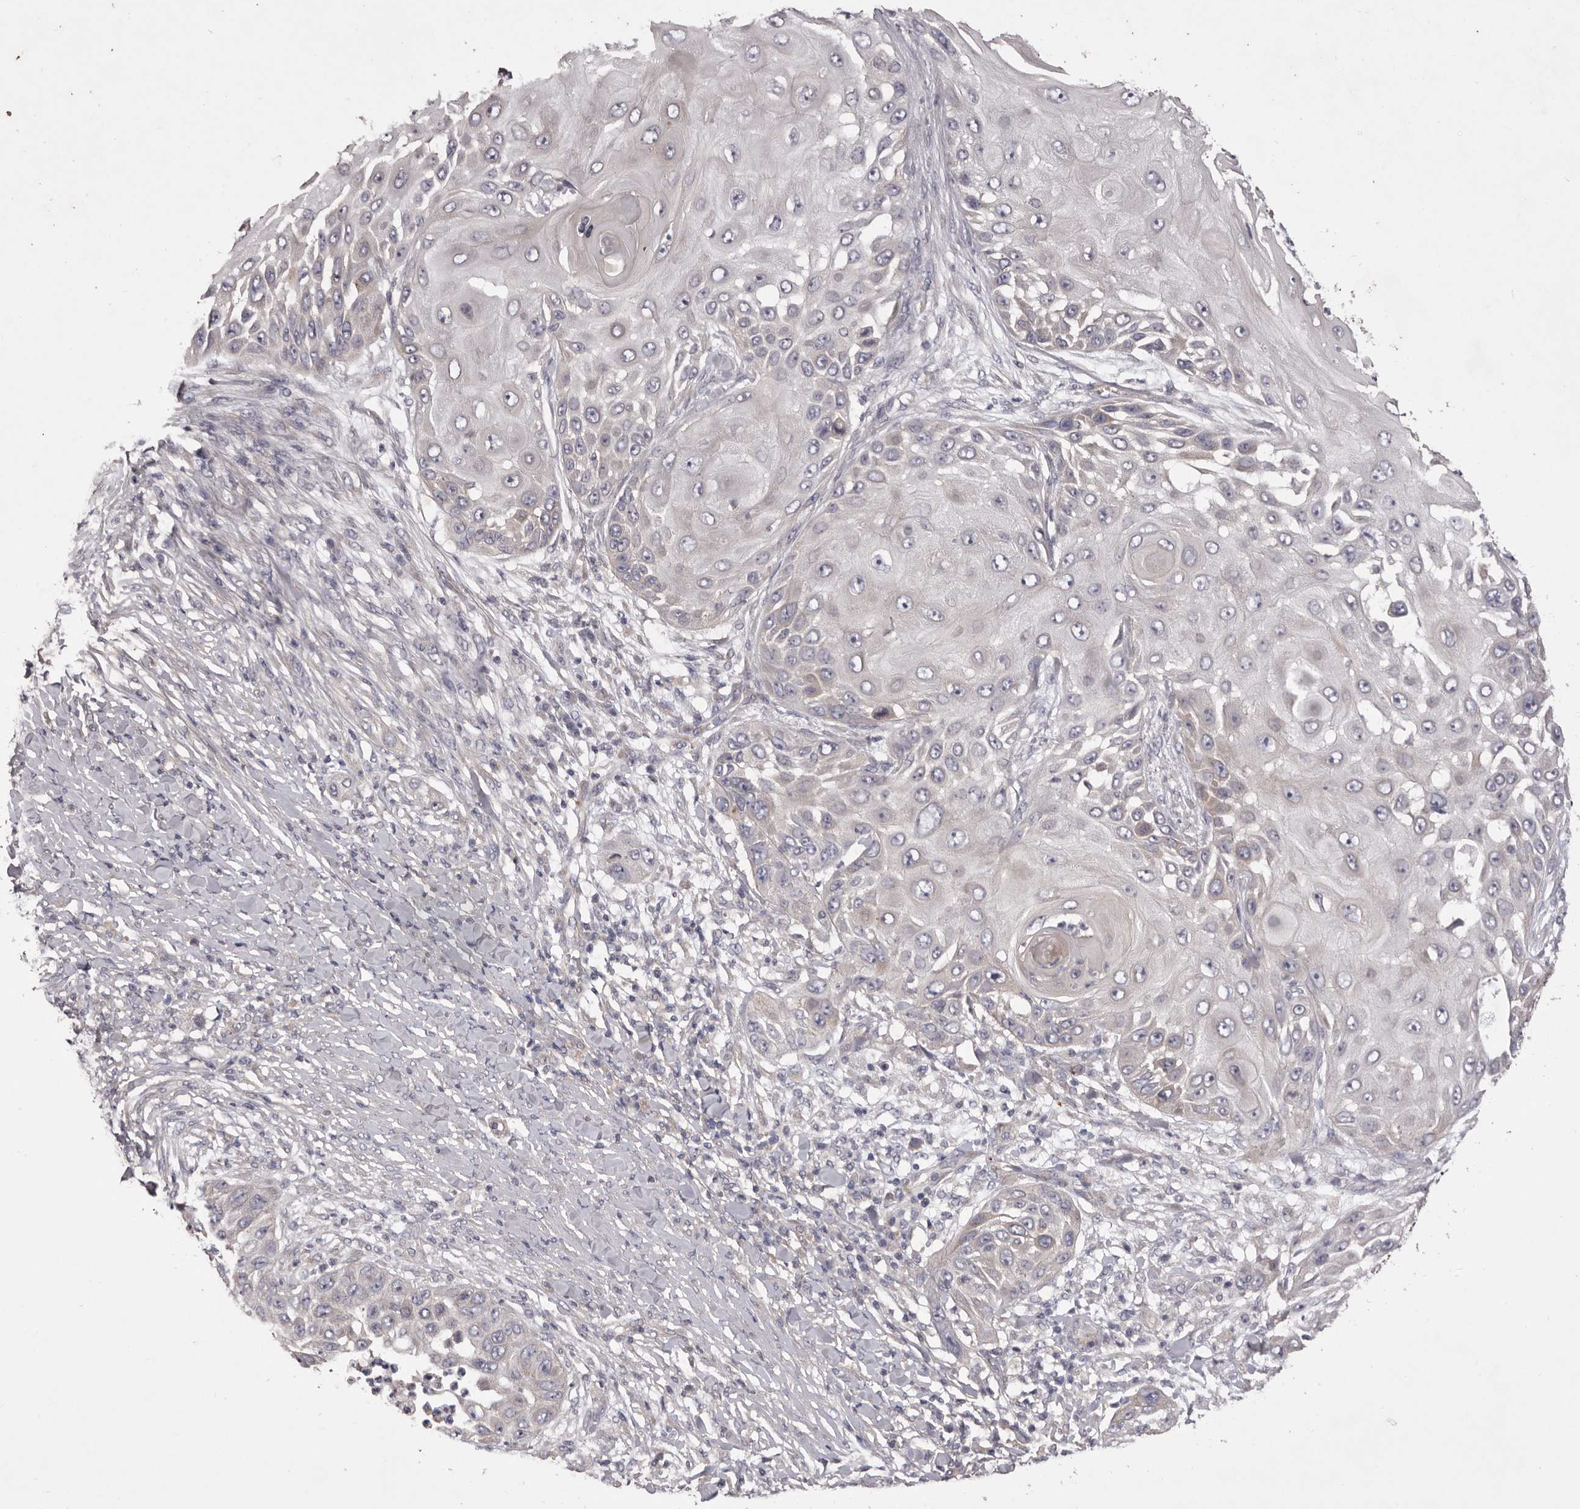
{"staining": {"intensity": "negative", "quantity": "none", "location": "none"}, "tissue": "skin cancer", "cell_type": "Tumor cells", "image_type": "cancer", "snomed": [{"axis": "morphology", "description": "Squamous cell carcinoma, NOS"}, {"axis": "topography", "description": "Skin"}], "caption": "This is an immunohistochemistry (IHC) image of human skin squamous cell carcinoma. There is no staining in tumor cells.", "gene": "PNRC1", "patient": {"sex": "female", "age": 44}}